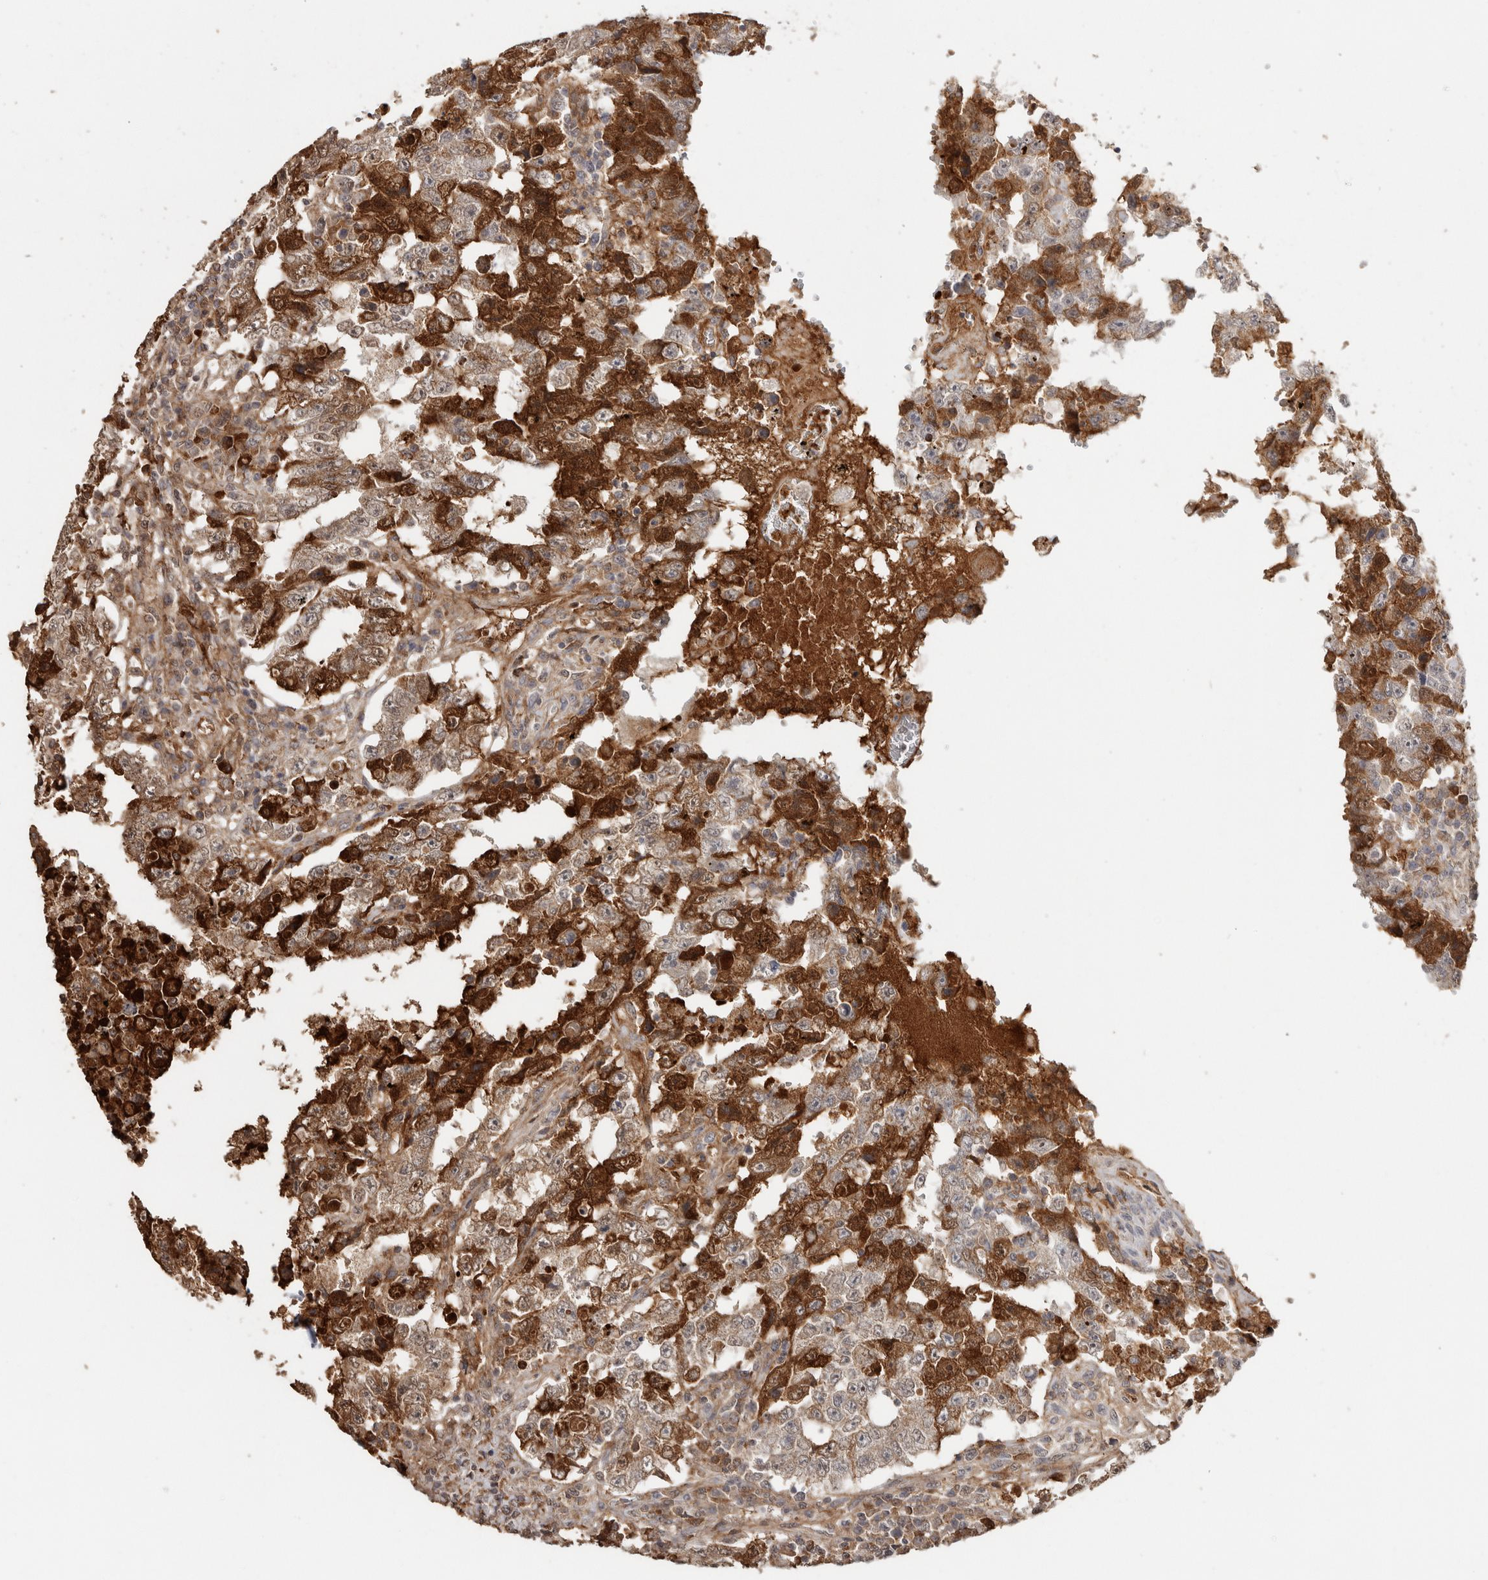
{"staining": {"intensity": "weak", "quantity": ">75%", "location": "cytoplasmic/membranous"}, "tissue": "testis cancer", "cell_type": "Tumor cells", "image_type": "cancer", "snomed": [{"axis": "morphology", "description": "Carcinoma, Embryonal, NOS"}, {"axis": "topography", "description": "Testis"}], "caption": "An immunohistochemistry image of tumor tissue is shown. Protein staining in brown labels weak cytoplasmic/membranous positivity in testis cancer (embryonal carcinoma) within tumor cells. (Brightfield microscopy of DAB IHC at high magnification).", "gene": "FAM3A", "patient": {"sex": "male", "age": 26}}